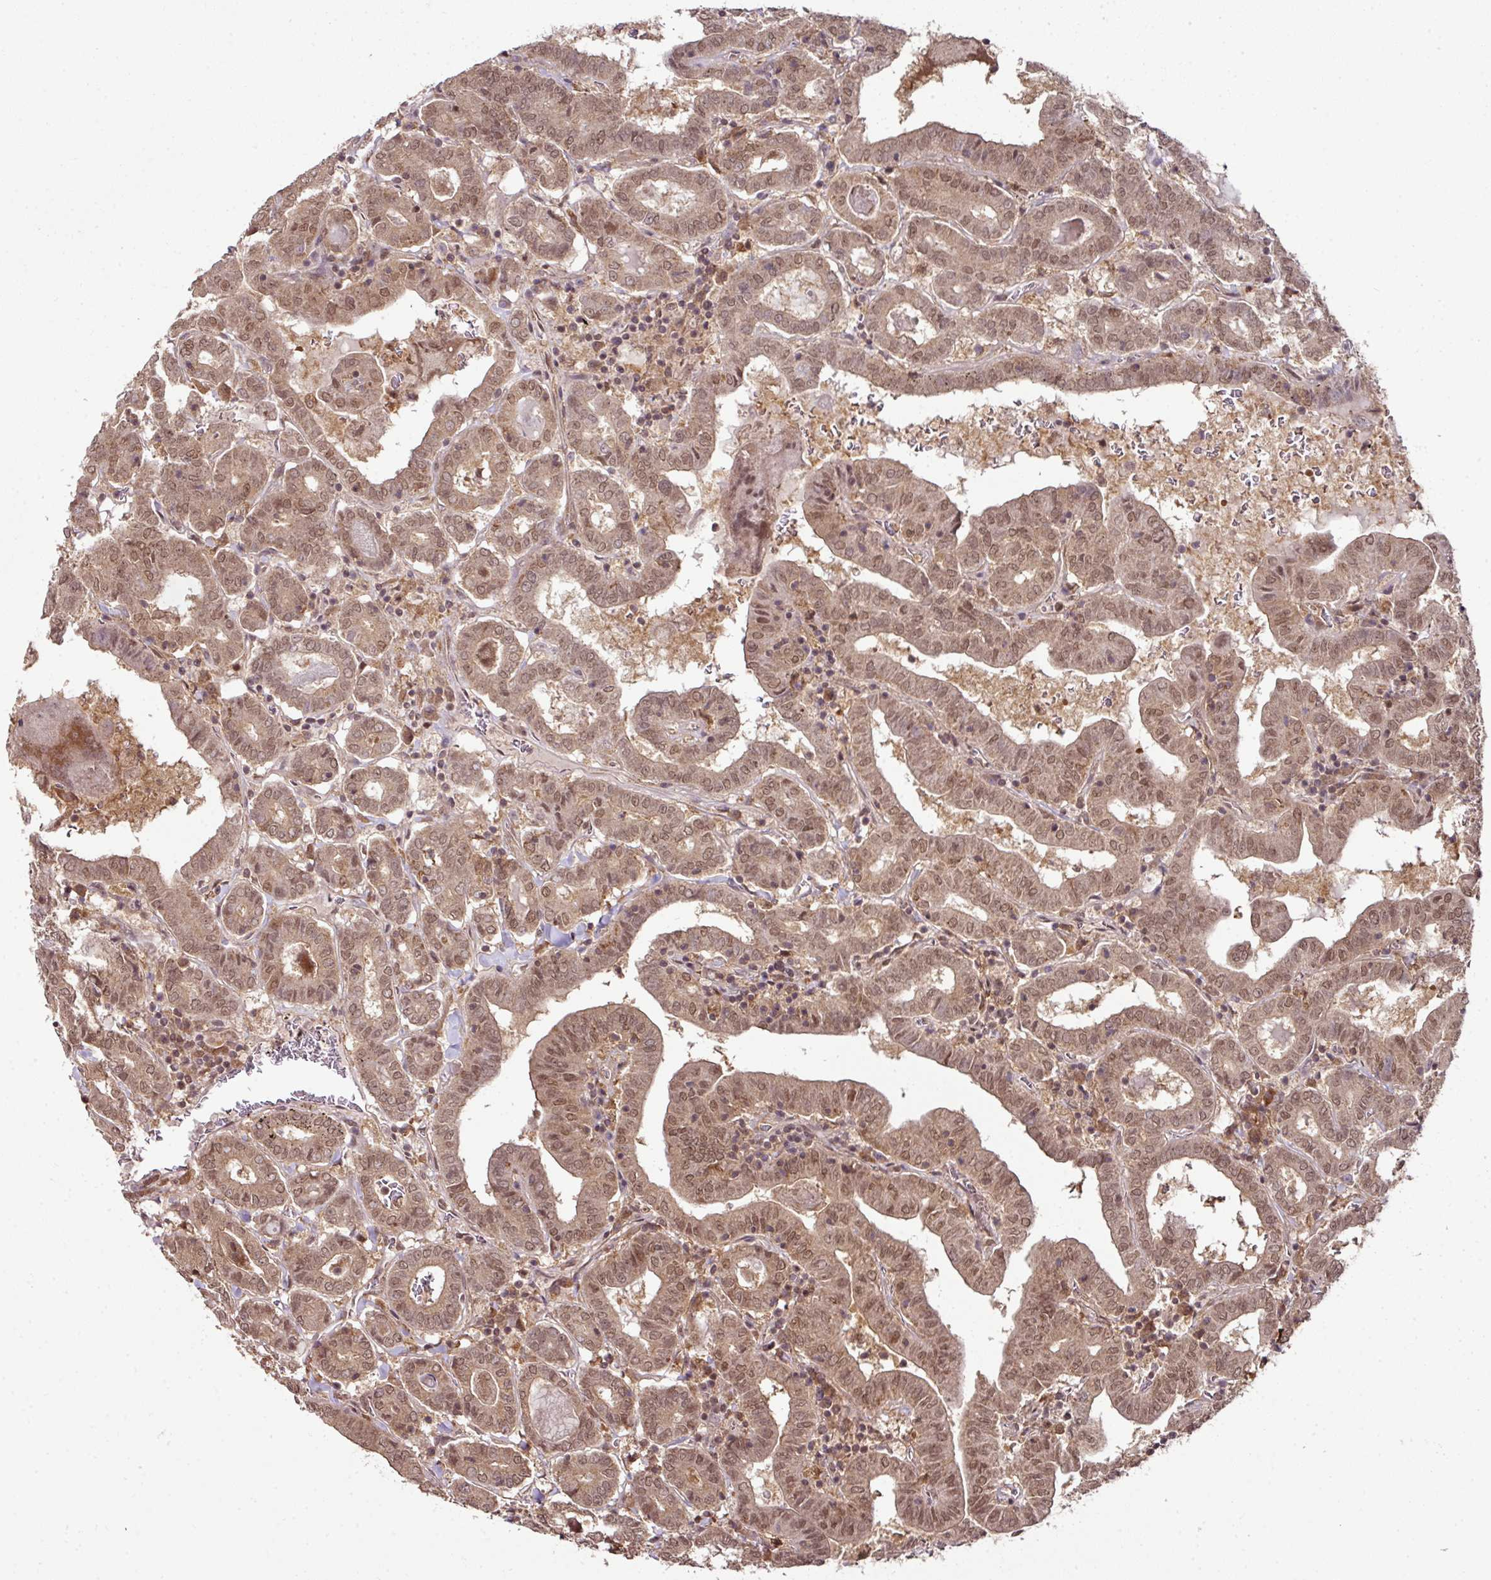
{"staining": {"intensity": "moderate", "quantity": ">75%", "location": "cytoplasmic/membranous,nuclear"}, "tissue": "thyroid cancer", "cell_type": "Tumor cells", "image_type": "cancer", "snomed": [{"axis": "morphology", "description": "Papillary adenocarcinoma, NOS"}, {"axis": "topography", "description": "Thyroid gland"}], "caption": "Human thyroid cancer (papillary adenocarcinoma) stained for a protein (brown) reveals moderate cytoplasmic/membranous and nuclear positive expression in approximately >75% of tumor cells.", "gene": "ANKRD18A", "patient": {"sex": "female", "age": 72}}